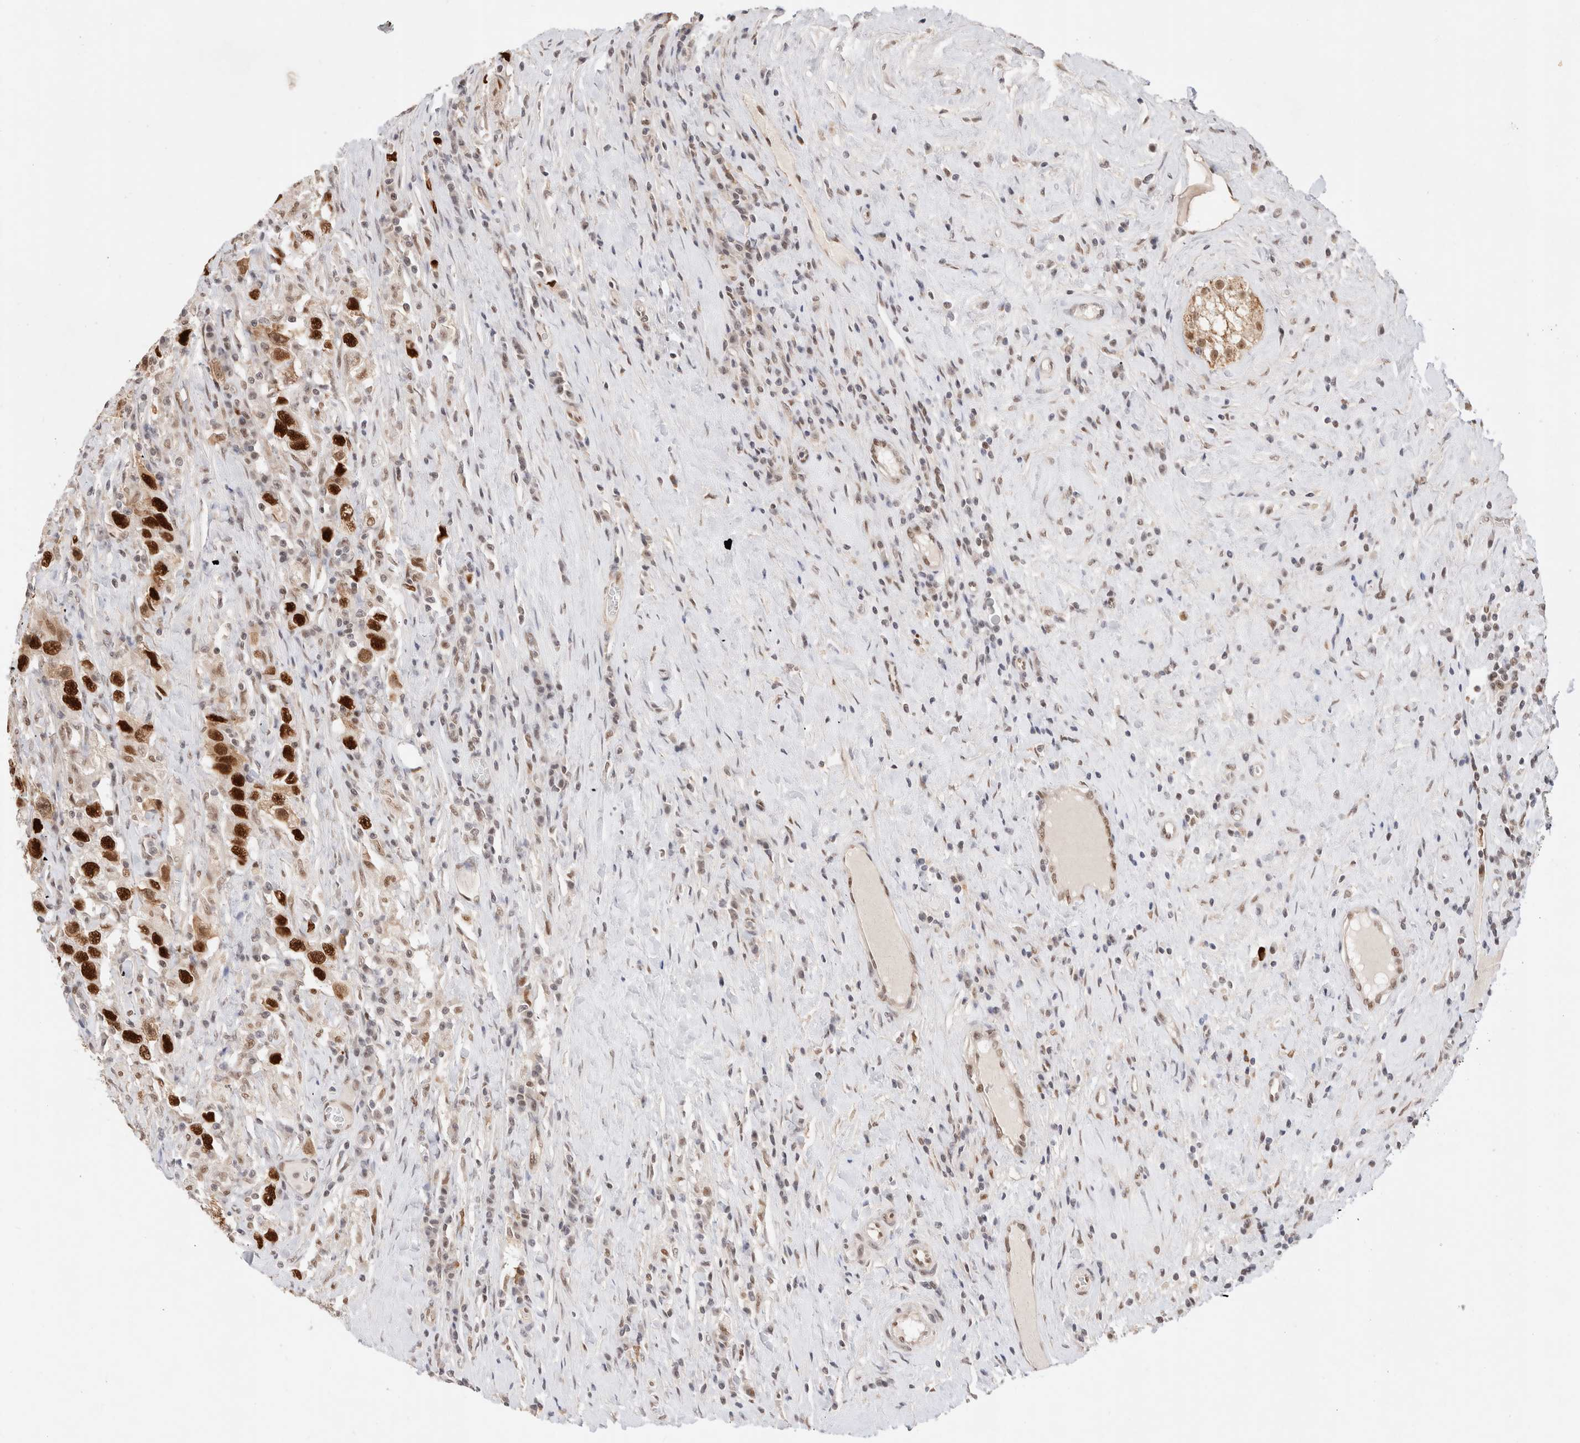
{"staining": {"intensity": "strong", "quantity": ">75%", "location": "nuclear"}, "tissue": "testis cancer", "cell_type": "Tumor cells", "image_type": "cancer", "snomed": [{"axis": "morphology", "description": "Seminoma, NOS"}, {"axis": "topography", "description": "Testis"}], "caption": "Human testis seminoma stained with a brown dye shows strong nuclear positive staining in approximately >75% of tumor cells.", "gene": "GTF2I", "patient": {"sex": "male", "age": 41}}